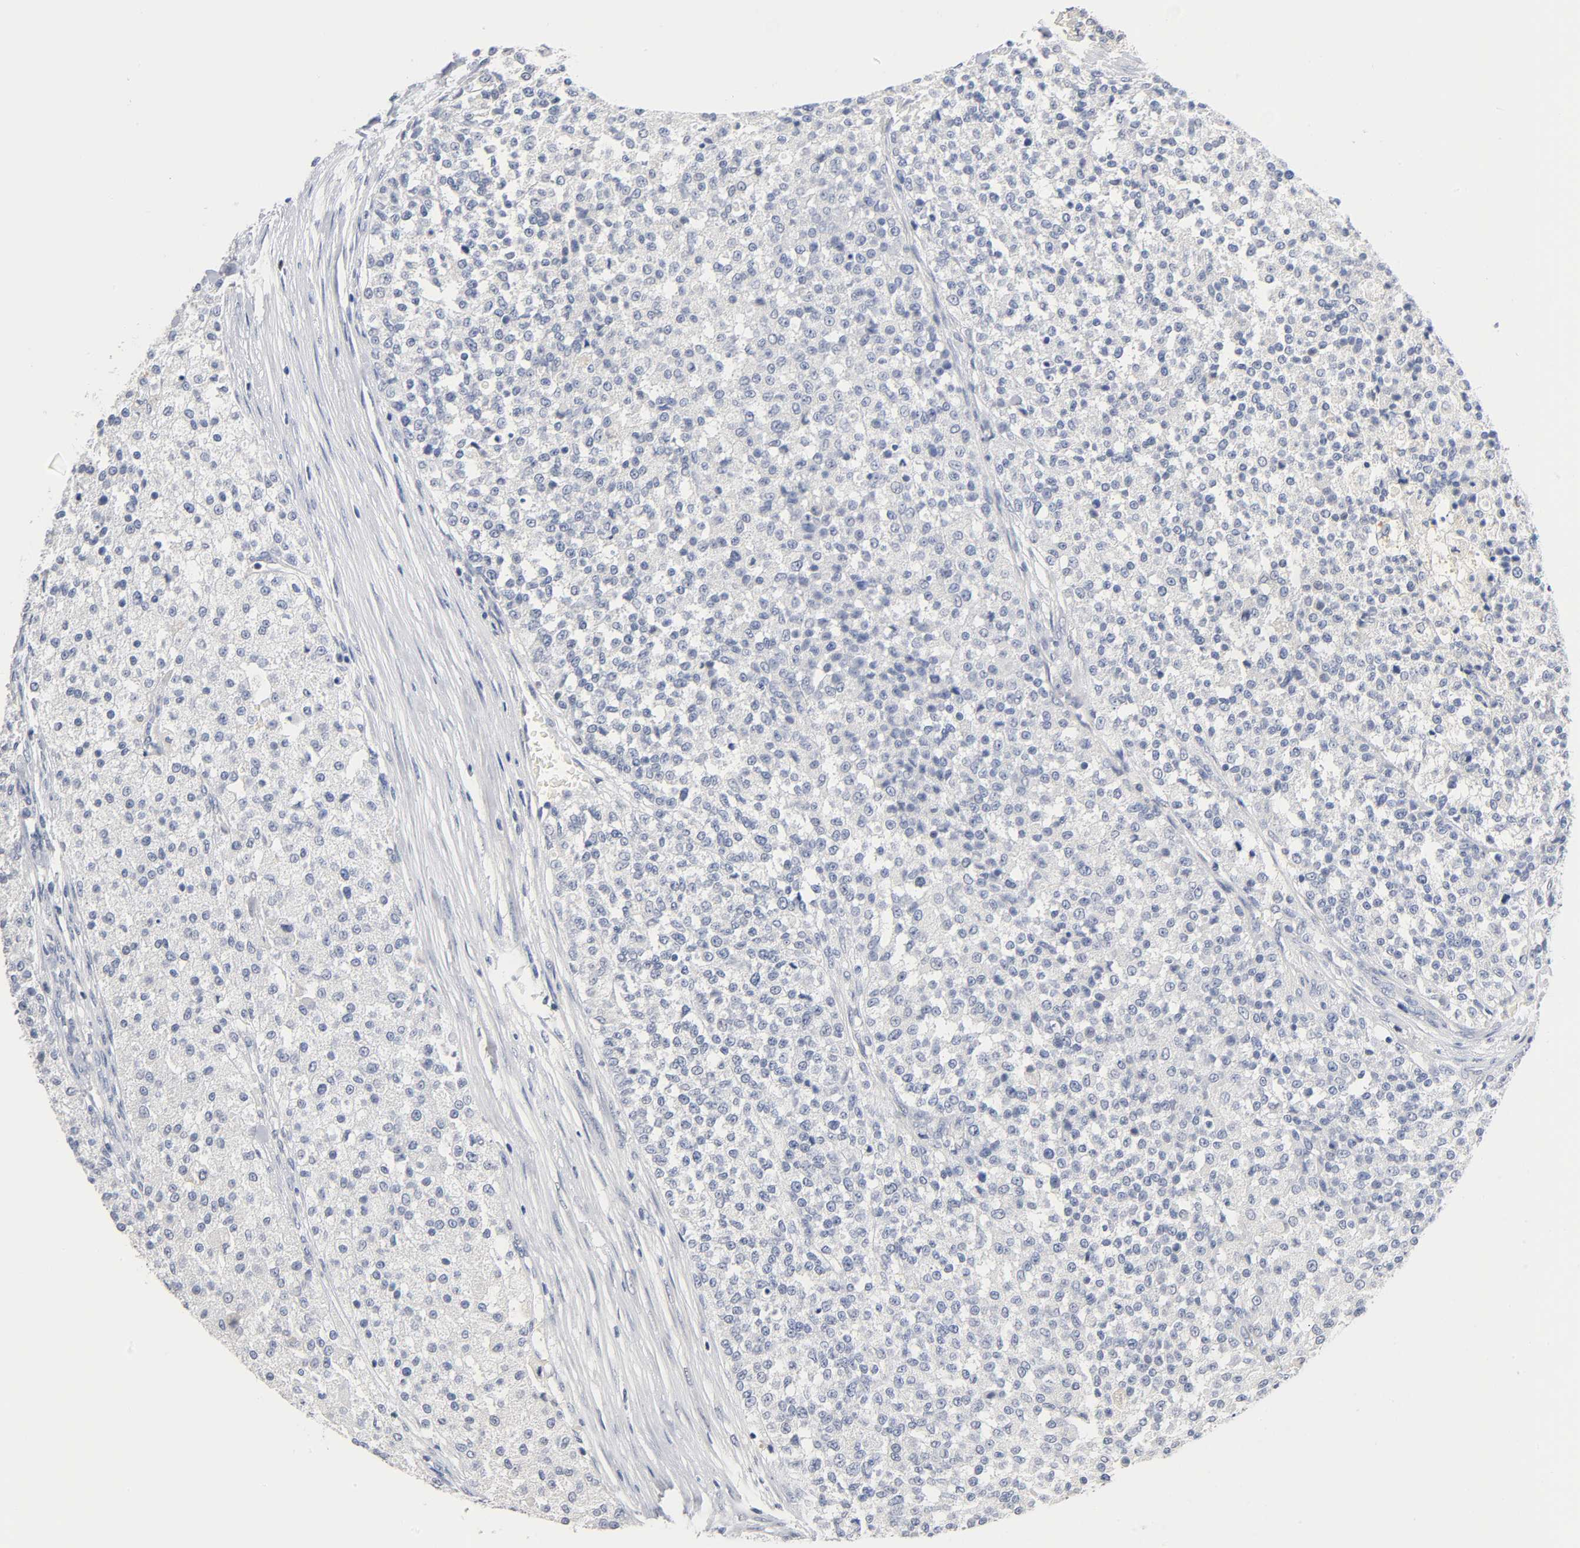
{"staining": {"intensity": "negative", "quantity": "none", "location": "none"}, "tissue": "testis cancer", "cell_type": "Tumor cells", "image_type": "cancer", "snomed": [{"axis": "morphology", "description": "Seminoma, NOS"}, {"axis": "topography", "description": "Testis"}], "caption": "Immunohistochemical staining of testis cancer demonstrates no significant positivity in tumor cells.", "gene": "NFATC1", "patient": {"sex": "male", "age": 59}}